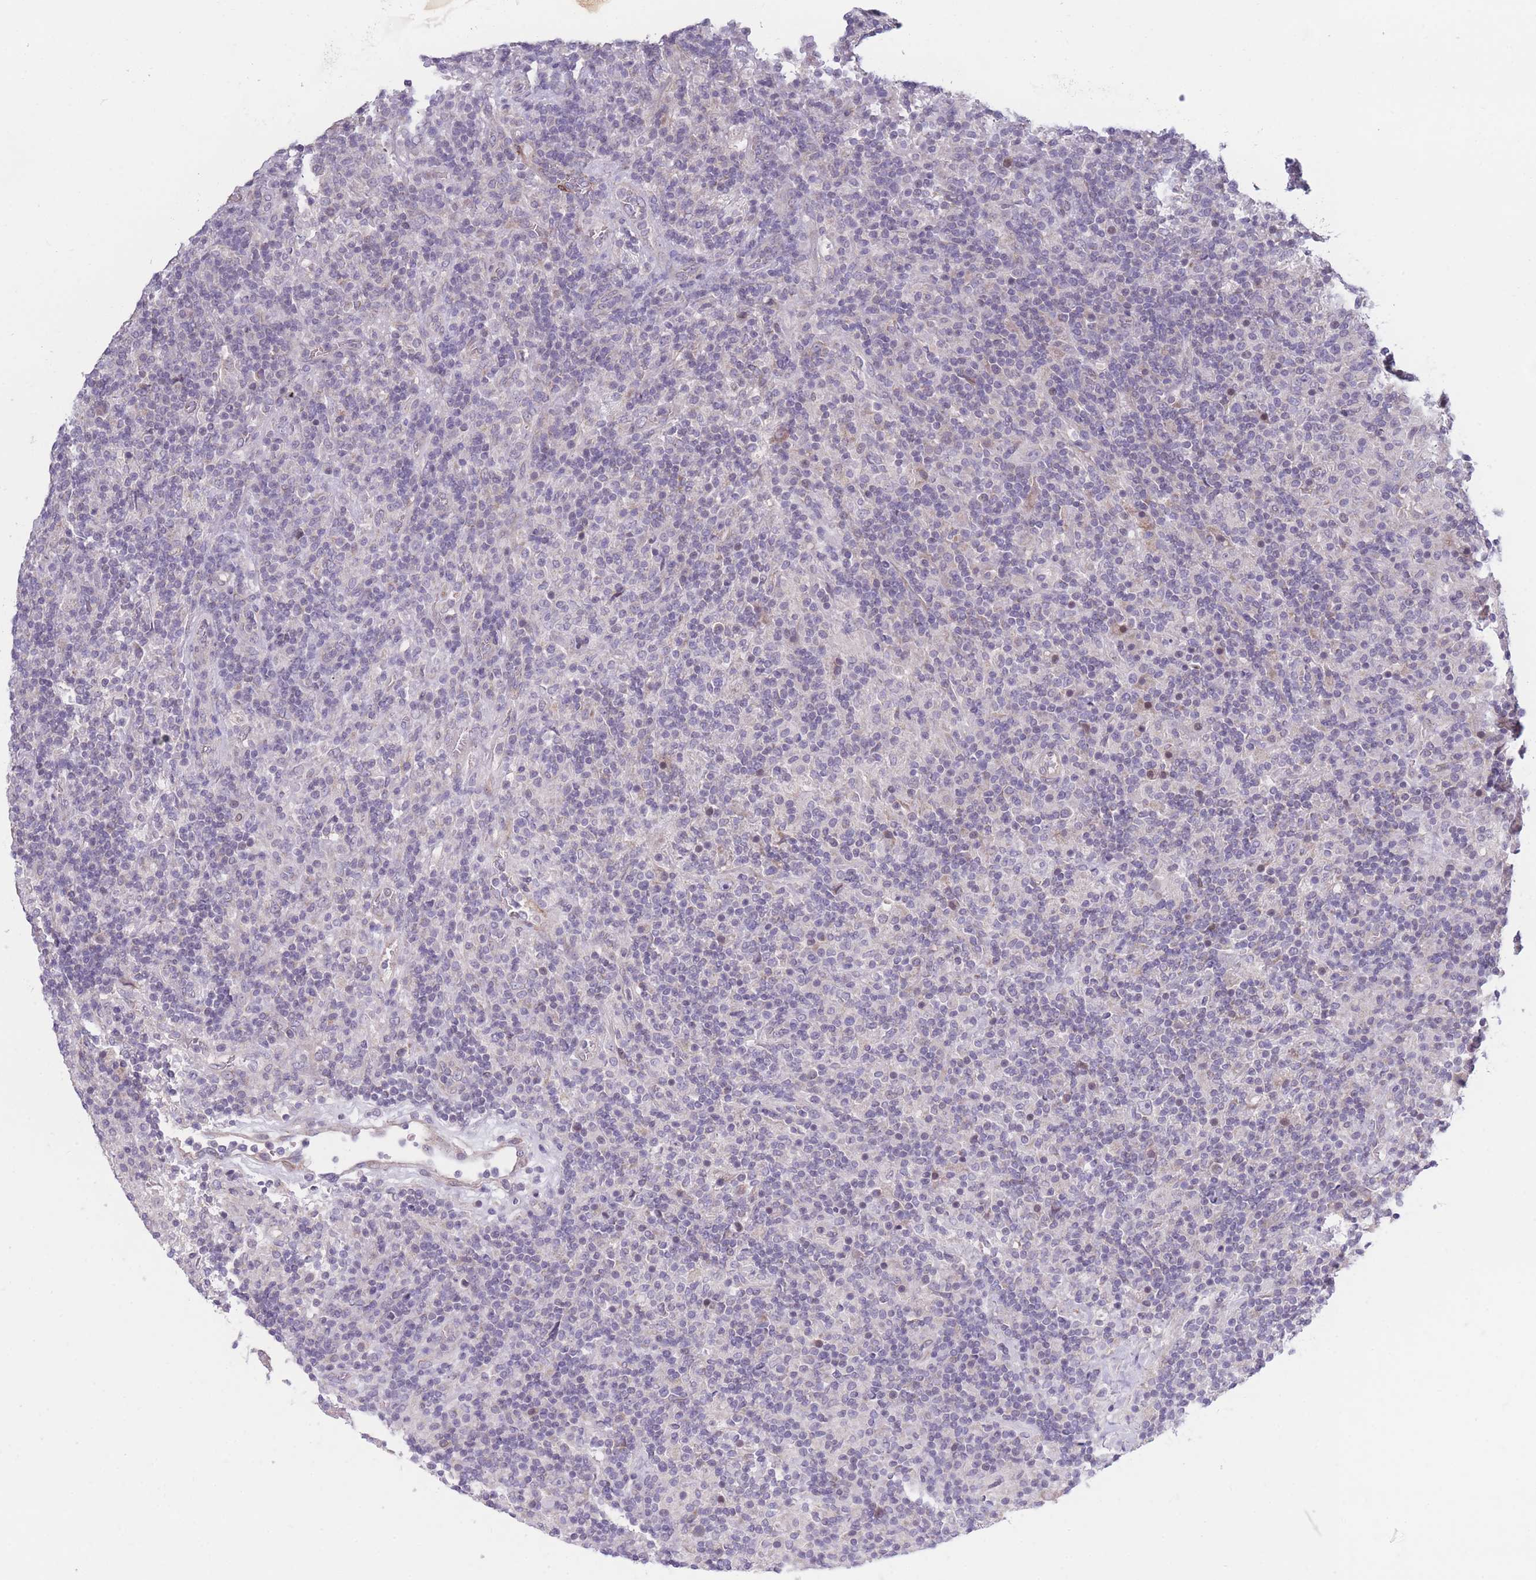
{"staining": {"intensity": "negative", "quantity": "none", "location": "none"}, "tissue": "lymphoma", "cell_type": "Tumor cells", "image_type": "cancer", "snomed": [{"axis": "morphology", "description": "Hodgkin's disease, NOS"}, {"axis": "topography", "description": "Lymph node"}], "caption": "Immunohistochemistry (IHC) image of neoplastic tissue: lymphoma stained with DAB shows no significant protein staining in tumor cells.", "gene": "CCNQ", "patient": {"sex": "male", "age": 70}}